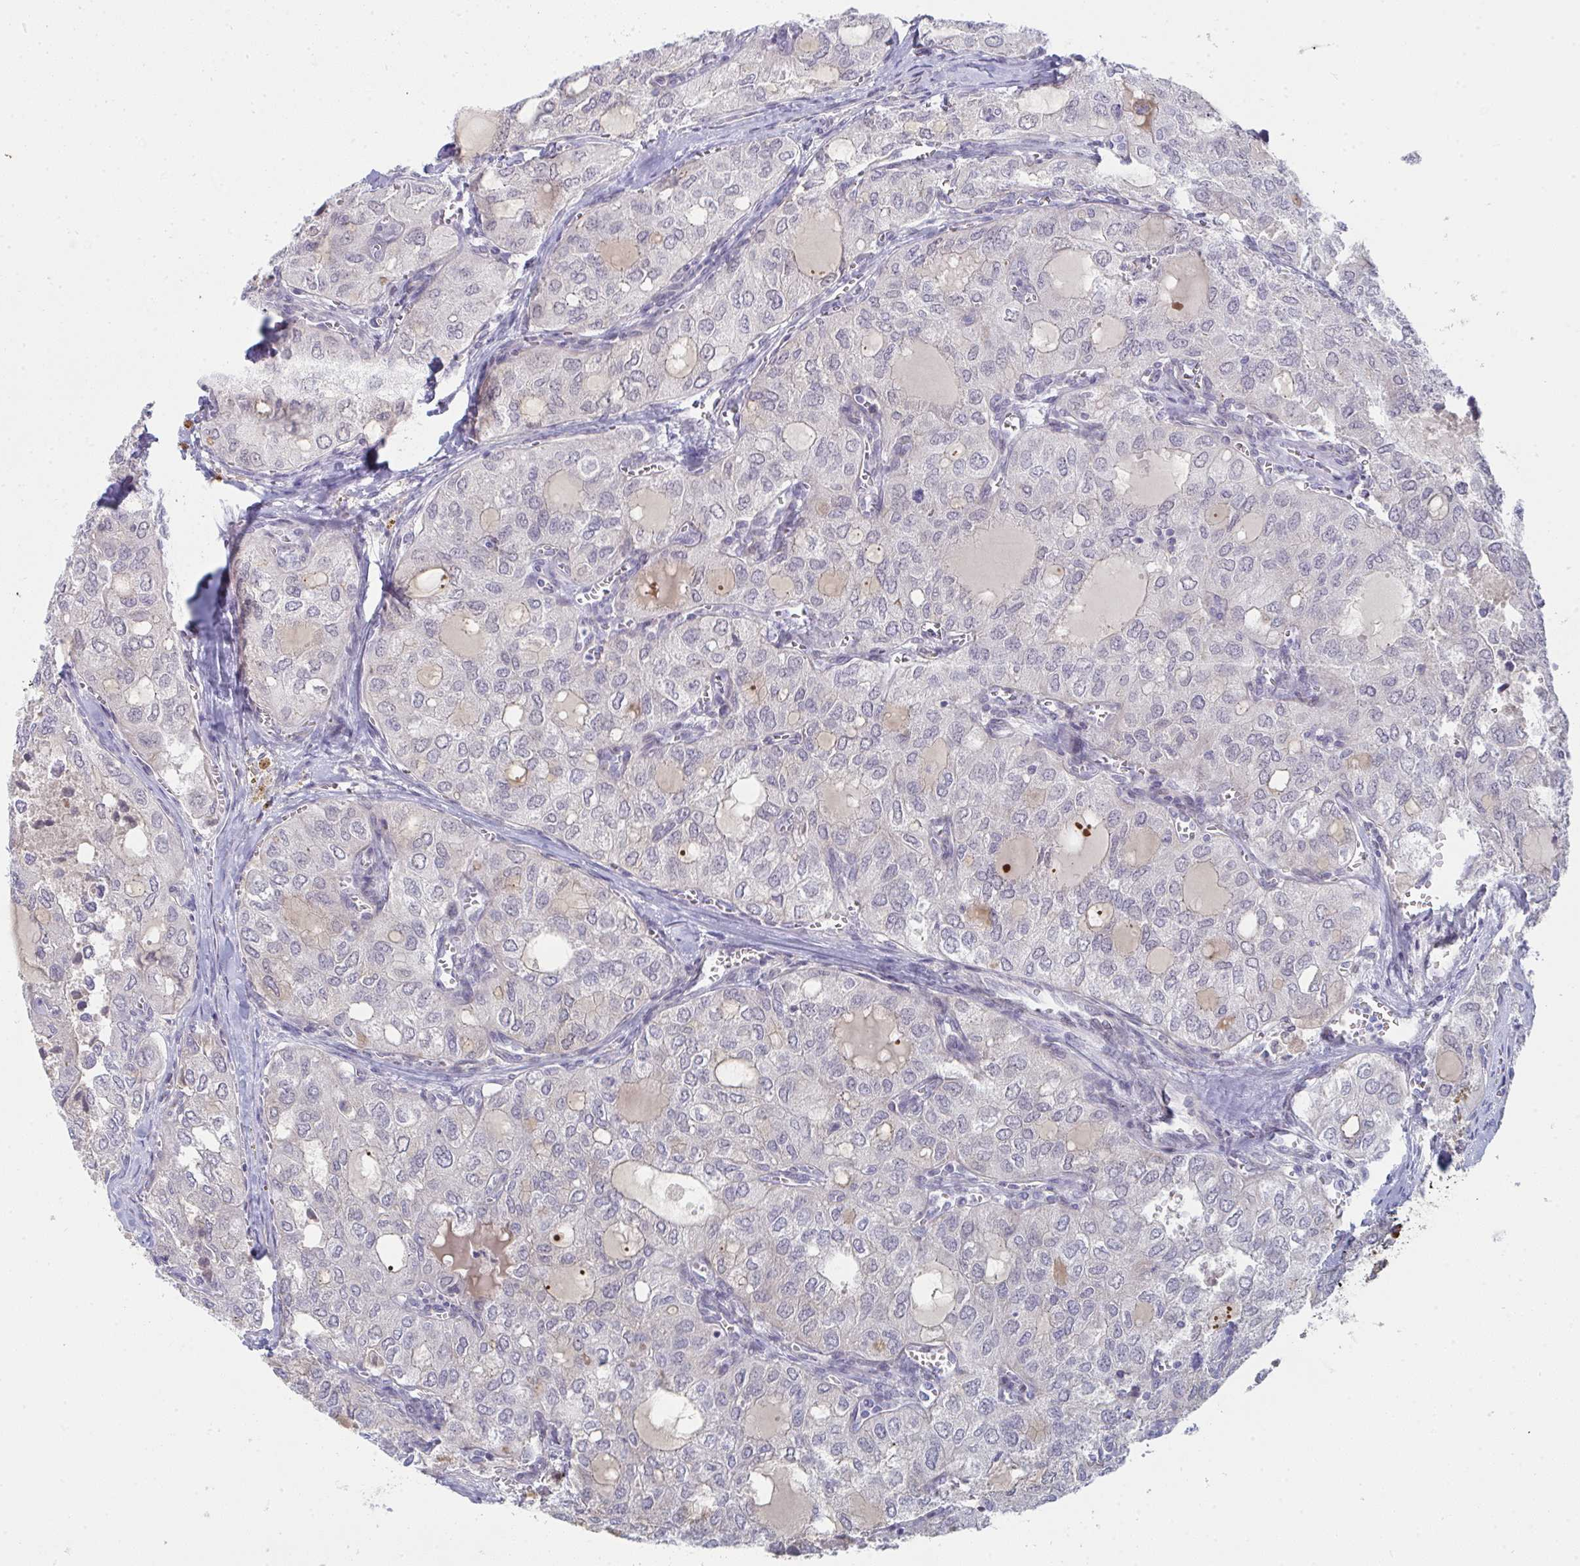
{"staining": {"intensity": "negative", "quantity": "none", "location": "none"}, "tissue": "thyroid cancer", "cell_type": "Tumor cells", "image_type": "cancer", "snomed": [{"axis": "morphology", "description": "Follicular adenoma carcinoma, NOS"}, {"axis": "topography", "description": "Thyroid gland"}], "caption": "Human thyroid cancer (follicular adenoma carcinoma) stained for a protein using immunohistochemistry (IHC) exhibits no staining in tumor cells.", "gene": "VWDE", "patient": {"sex": "male", "age": 75}}